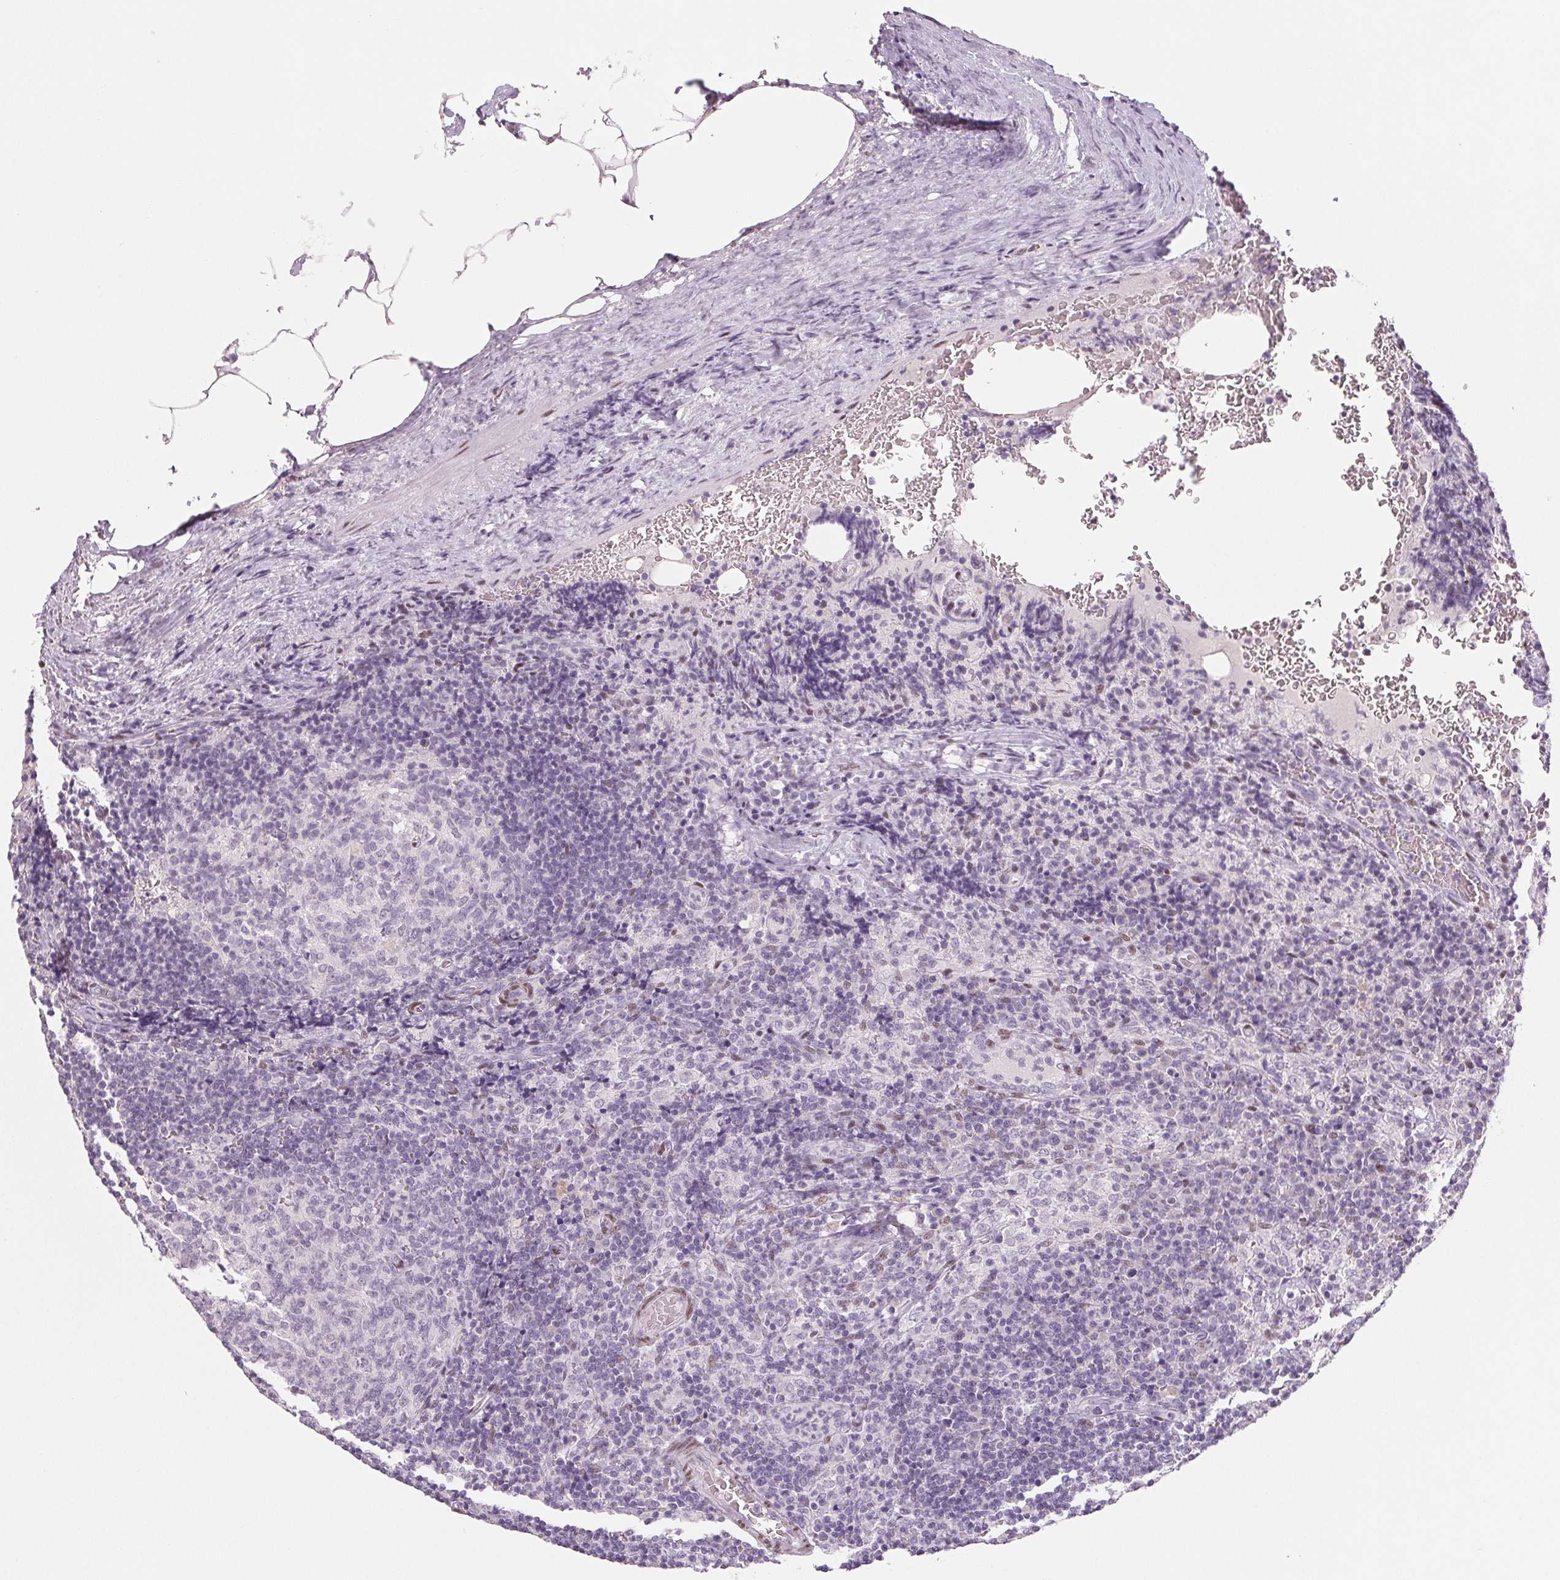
{"staining": {"intensity": "negative", "quantity": "none", "location": "none"}, "tissue": "lymph node", "cell_type": "Germinal center cells", "image_type": "normal", "snomed": [{"axis": "morphology", "description": "Normal tissue, NOS"}, {"axis": "topography", "description": "Lymph node"}], "caption": "This is a histopathology image of immunohistochemistry (IHC) staining of normal lymph node, which shows no positivity in germinal center cells.", "gene": "SMARCD3", "patient": {"sex": "male", "age": 67}}